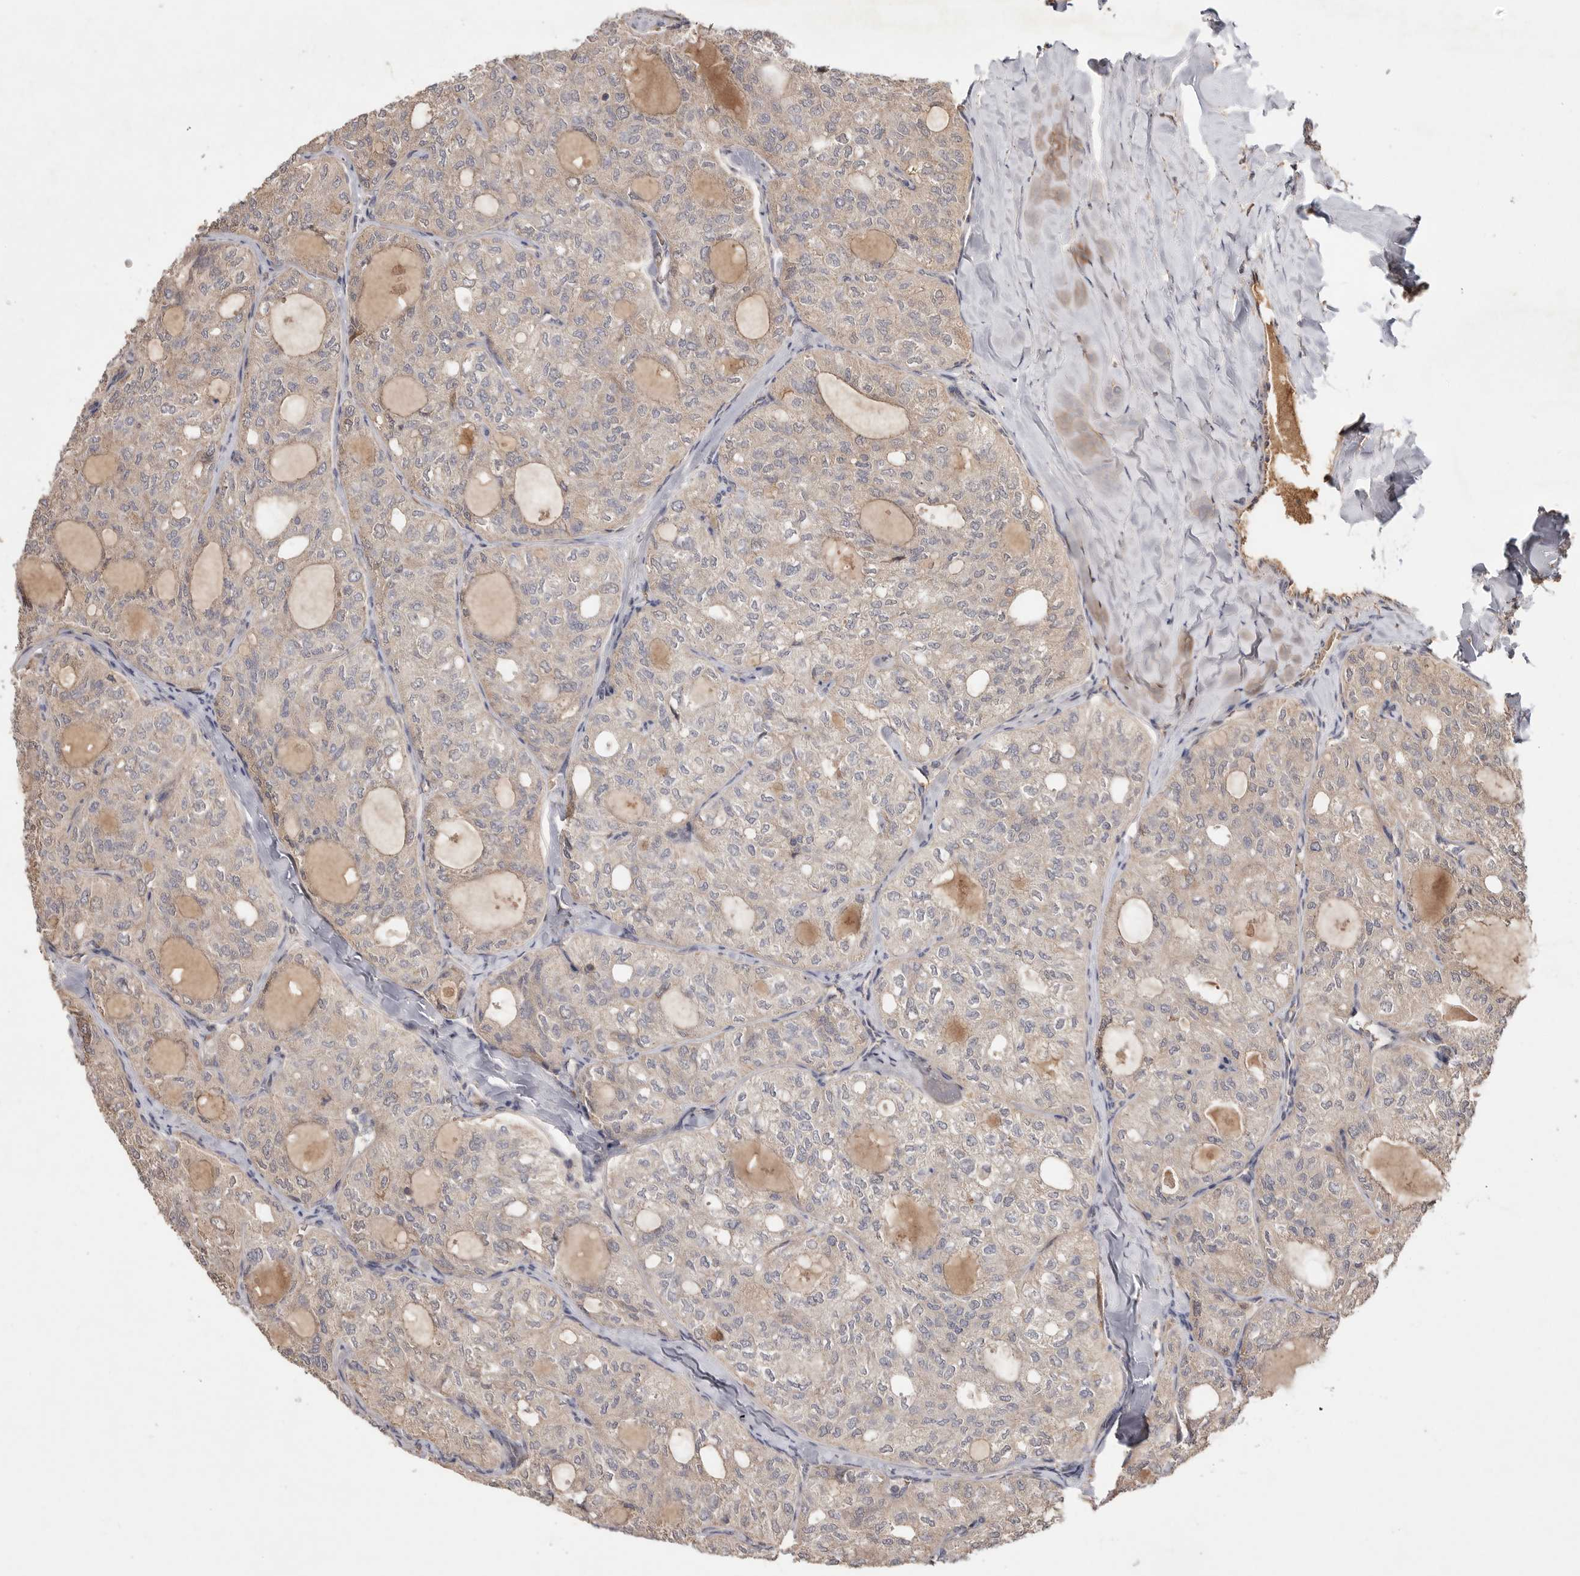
{"staining": {"intensity": "weak", "quantity": "<25%", "location": "cytoplasmic/membranous"}, "tissue": "thyroid cancer", "cell_type": "Tumor cells", "image_type": "cancer", "snomed": [{"axis": "morphology", "description": "Follicular adenoma carcinoma, NOS"}, {"axis": "topography", "description": "Thyroid gland"}], "caption": "The immunohistochemistry photomicrograph has no significant positivity in tumor cells of thyroid cancer (follicular adenoma carcinoma) tissue. (DAB (3,3'-diaminobenzidine) immunohistochemistry (IHC) visualized using brightfield microscopy, high magnification).", "gene": "VN1R4", "patient": {"sex": "male", "age": 75}}